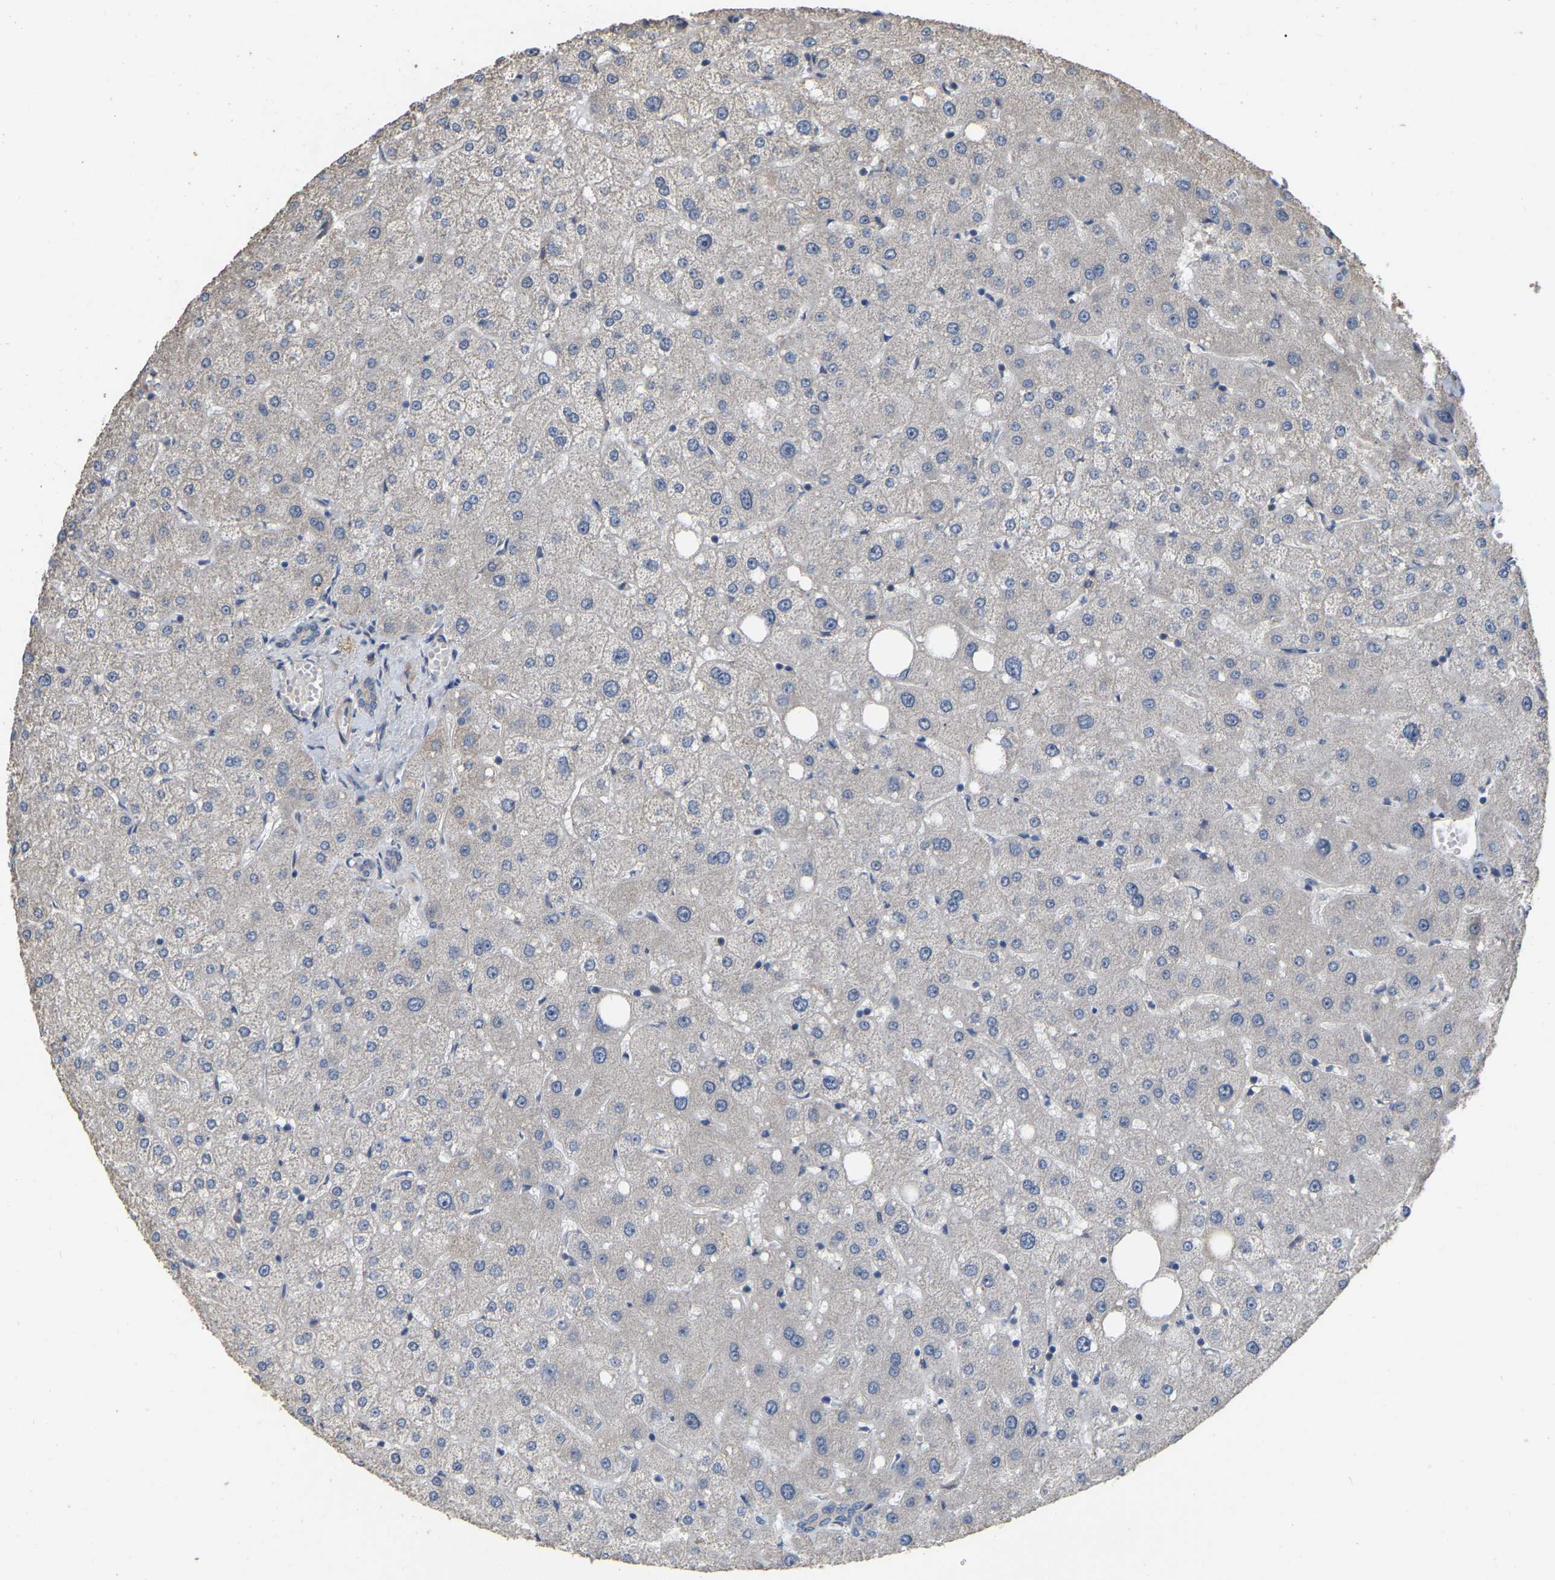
{"staining": {"intensity": "weak", "quantity": "<25%", "location": "cytoplasmic/membranous"}, "tissue": "liver", "cell_type": "Cholangiocytes", "image_type": "normal", "snomed": [{"axis": "morphology", "description": "Normal tissue, NOS"}, {"axis": "topography", "description": "Liver"}], "caption": "Protein analysis of normal liver demonstrates no significant expression in cholangiocytes. (Immunohistochemistry, brightfield microscopy, high magnification).", "gene": "NCS1", "patient": {"sex": "male", "age": 73}}